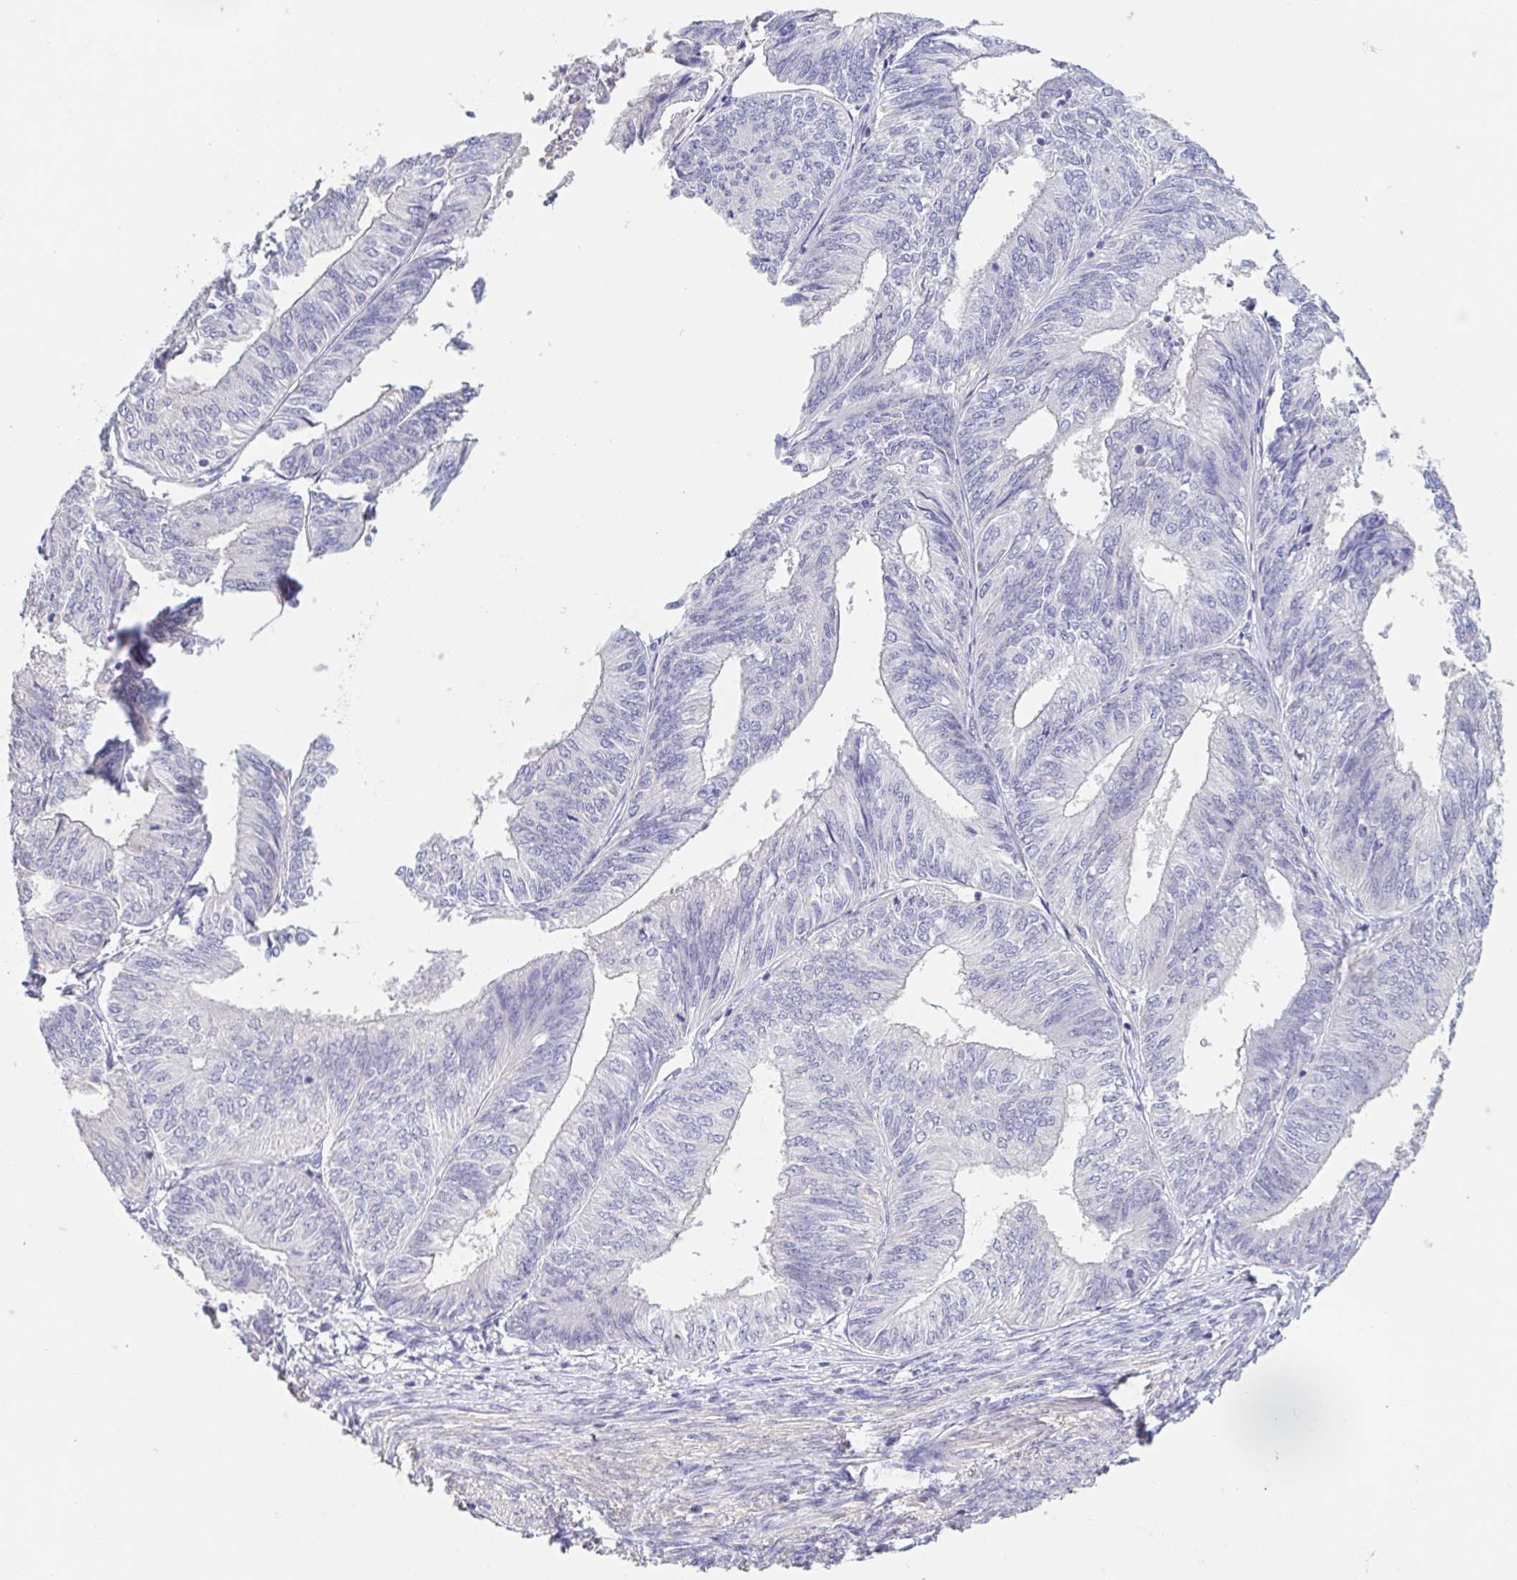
{"staining": {"intensity": "negative", "quantity": "none", "location": "none"}, "tissue": "endometrial cancer", "cell_type": "Tumor cells", "image_type": "cancer", "snomed": [{"axis": "morphology", "description": "Adenocarcinoma, NOS"}, {"axis": "topography", "description": "Endometrium"}], "caption": "Tumor cells are negative for protein expression in human endometrial cancer.", "gene": "FABP3", "patient": {"sex": "female", "age": 58}}